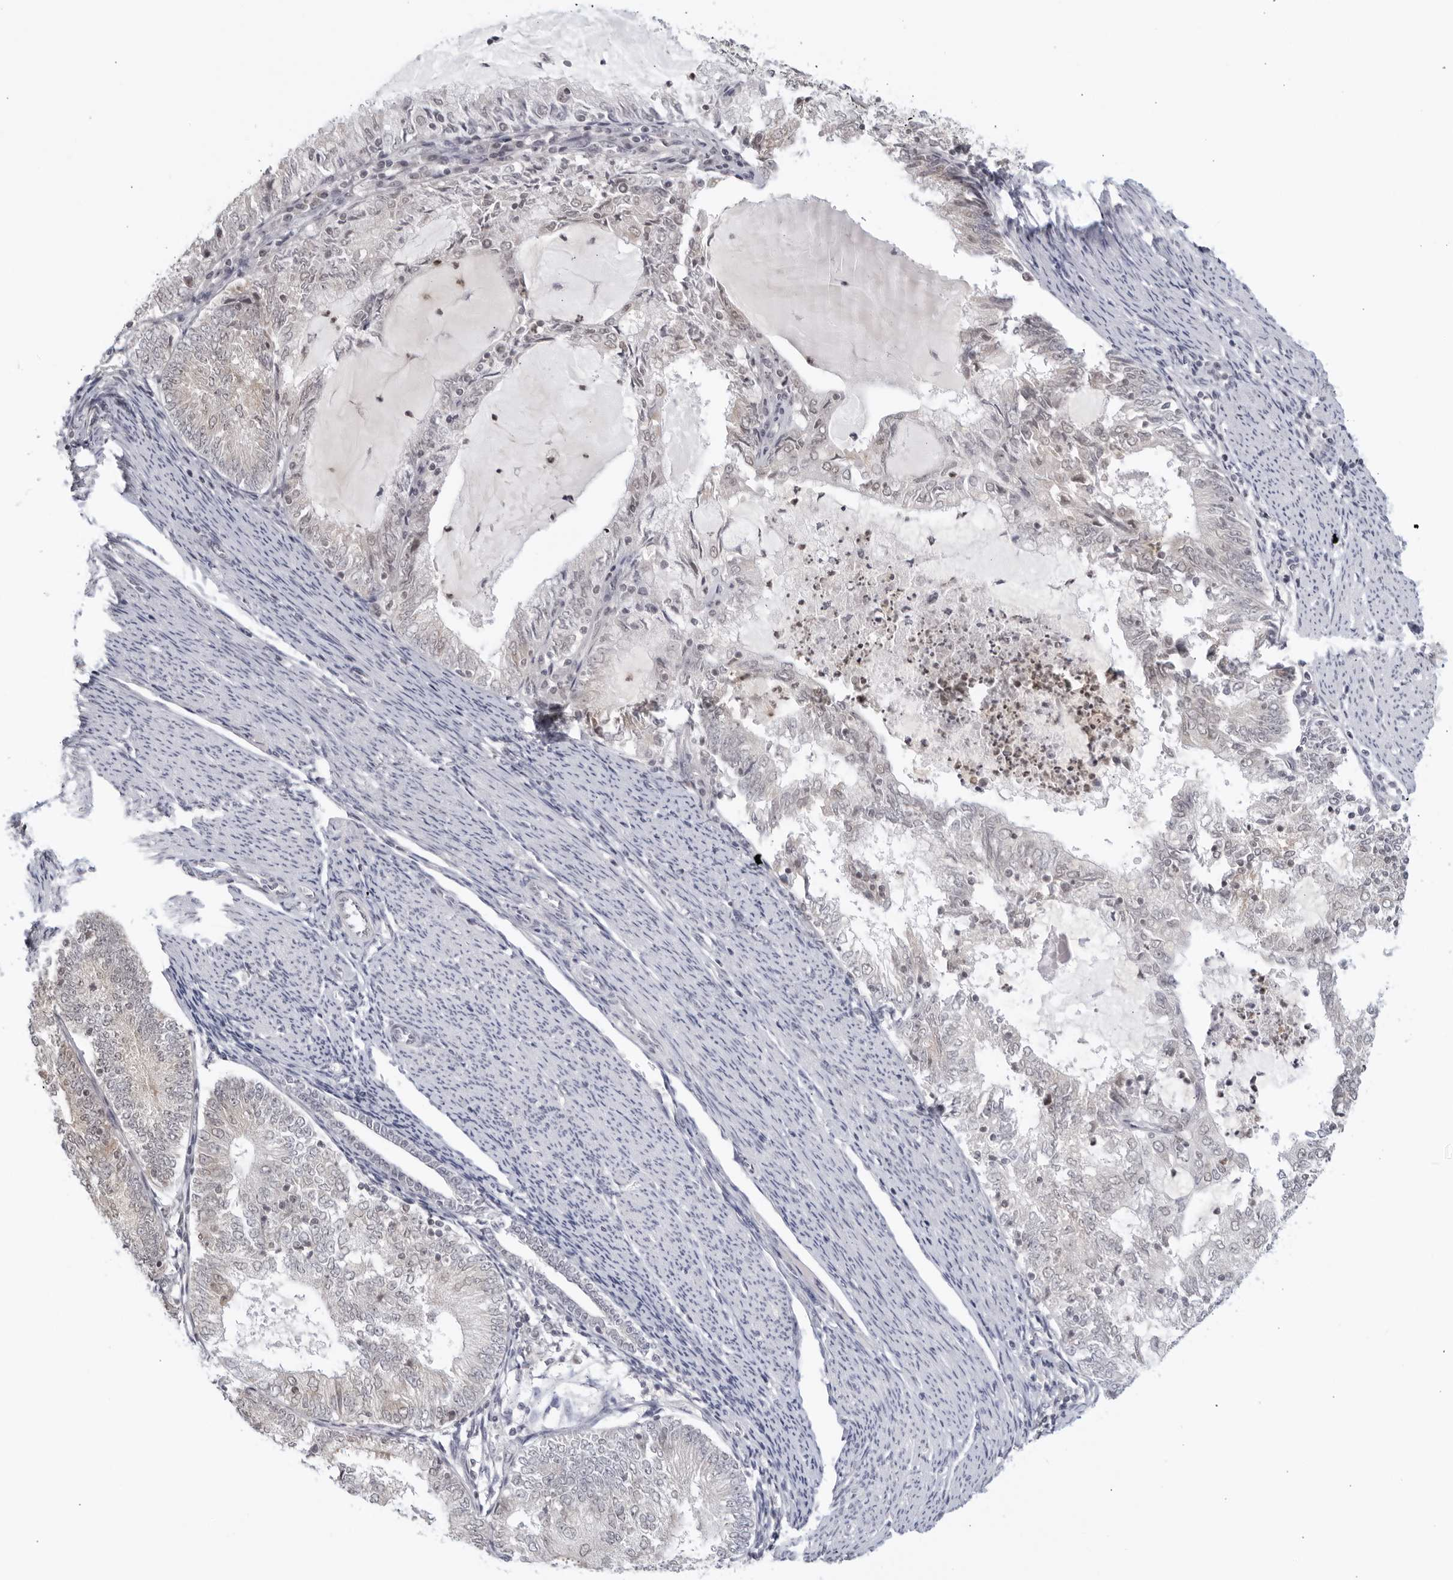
{"staining": {"intensity": "negative", "quantity": "none", "location": "none"}, "tissue": "endometrial cancer", "cell_type": "Tumor cells", "image_type": "cancer", "snomed": [{"axis": "morphology", "description": "Adenocarcinoma, NOS"}, {"axis": "topography", "description": "Endometrium"}], "caption": "Immunohistochemical staining of human endometrial adenocarcinoma reveals no significant expression in tumor cells.", "gene": "RAB11FIP3", "patient": {"sex": "female", "age": 57}}